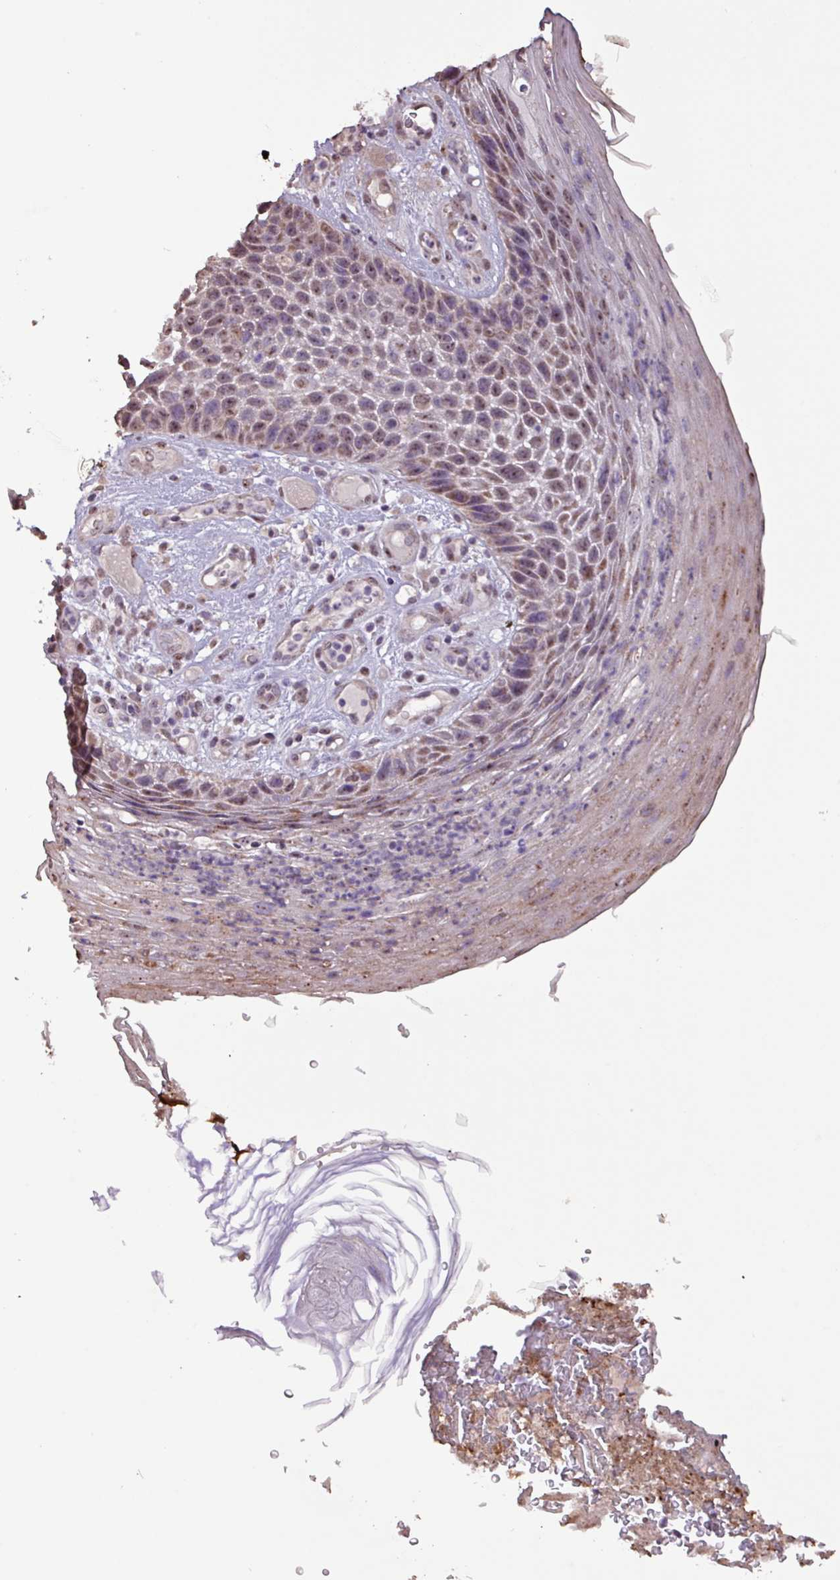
{"staining": {"intensity": "moderate", "quantity": "25%-75%", "location": "cytoplasmic/membranous,nuclear"}, "tissue": "skin cancer", "cell_type": "Tumor cells", "image_type": "cancer", "snomed": [{"axis": "morphology", "description": "Squamous cell carcinoma, NOS"}, {"axis": "topography", "description": "Skin"}], "caption": "DAB (3,3'-diaminobenzidine) immunohistochemical staining of squamous cell carcinoma (skin) reveals moderate cytoplasmic/membranous and nuclear protein expression in about 25%-75% of tumor cells.", "gene": "L3MBTL3", "patient": {"sex": "female", "age": 88}}